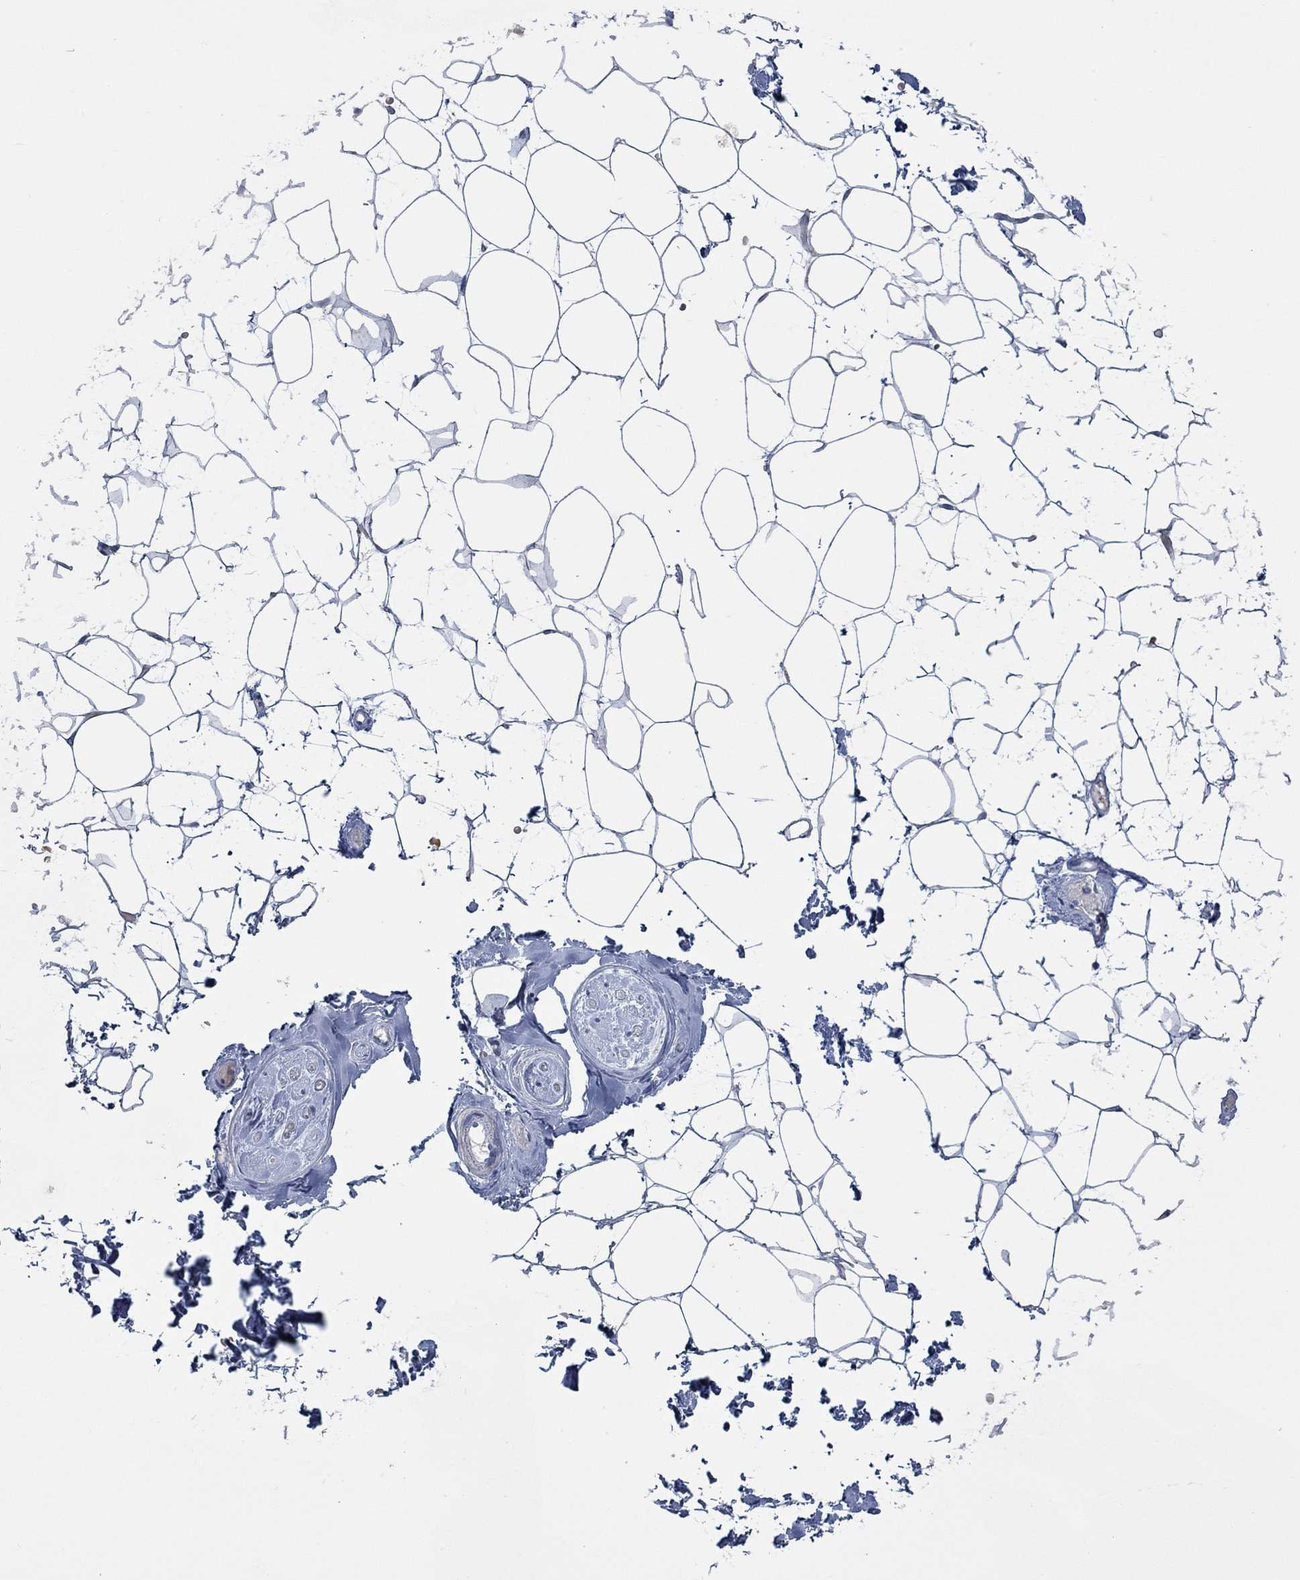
{"staining": {"intensity": "negative", "quantity": "none", "location": "none"}, "tissue": "adipose tissue", "cell_type": "Adipocytes", "image_type": "normal", "snomed": [{"axis": "morphology", "description": "Normal tissue, NOS"}, {"axis": "topography", "description": "Skin"}, {"axis": "topography", "description": "Peripheral nerve tissue"}], "caption": "High power microscopy image of an IHC micrograph of normal adipose tissue, revealing no significant expression in adipocytes.", "gene": "GLOD5", "patient": {"sex": "female", "age": 56}}